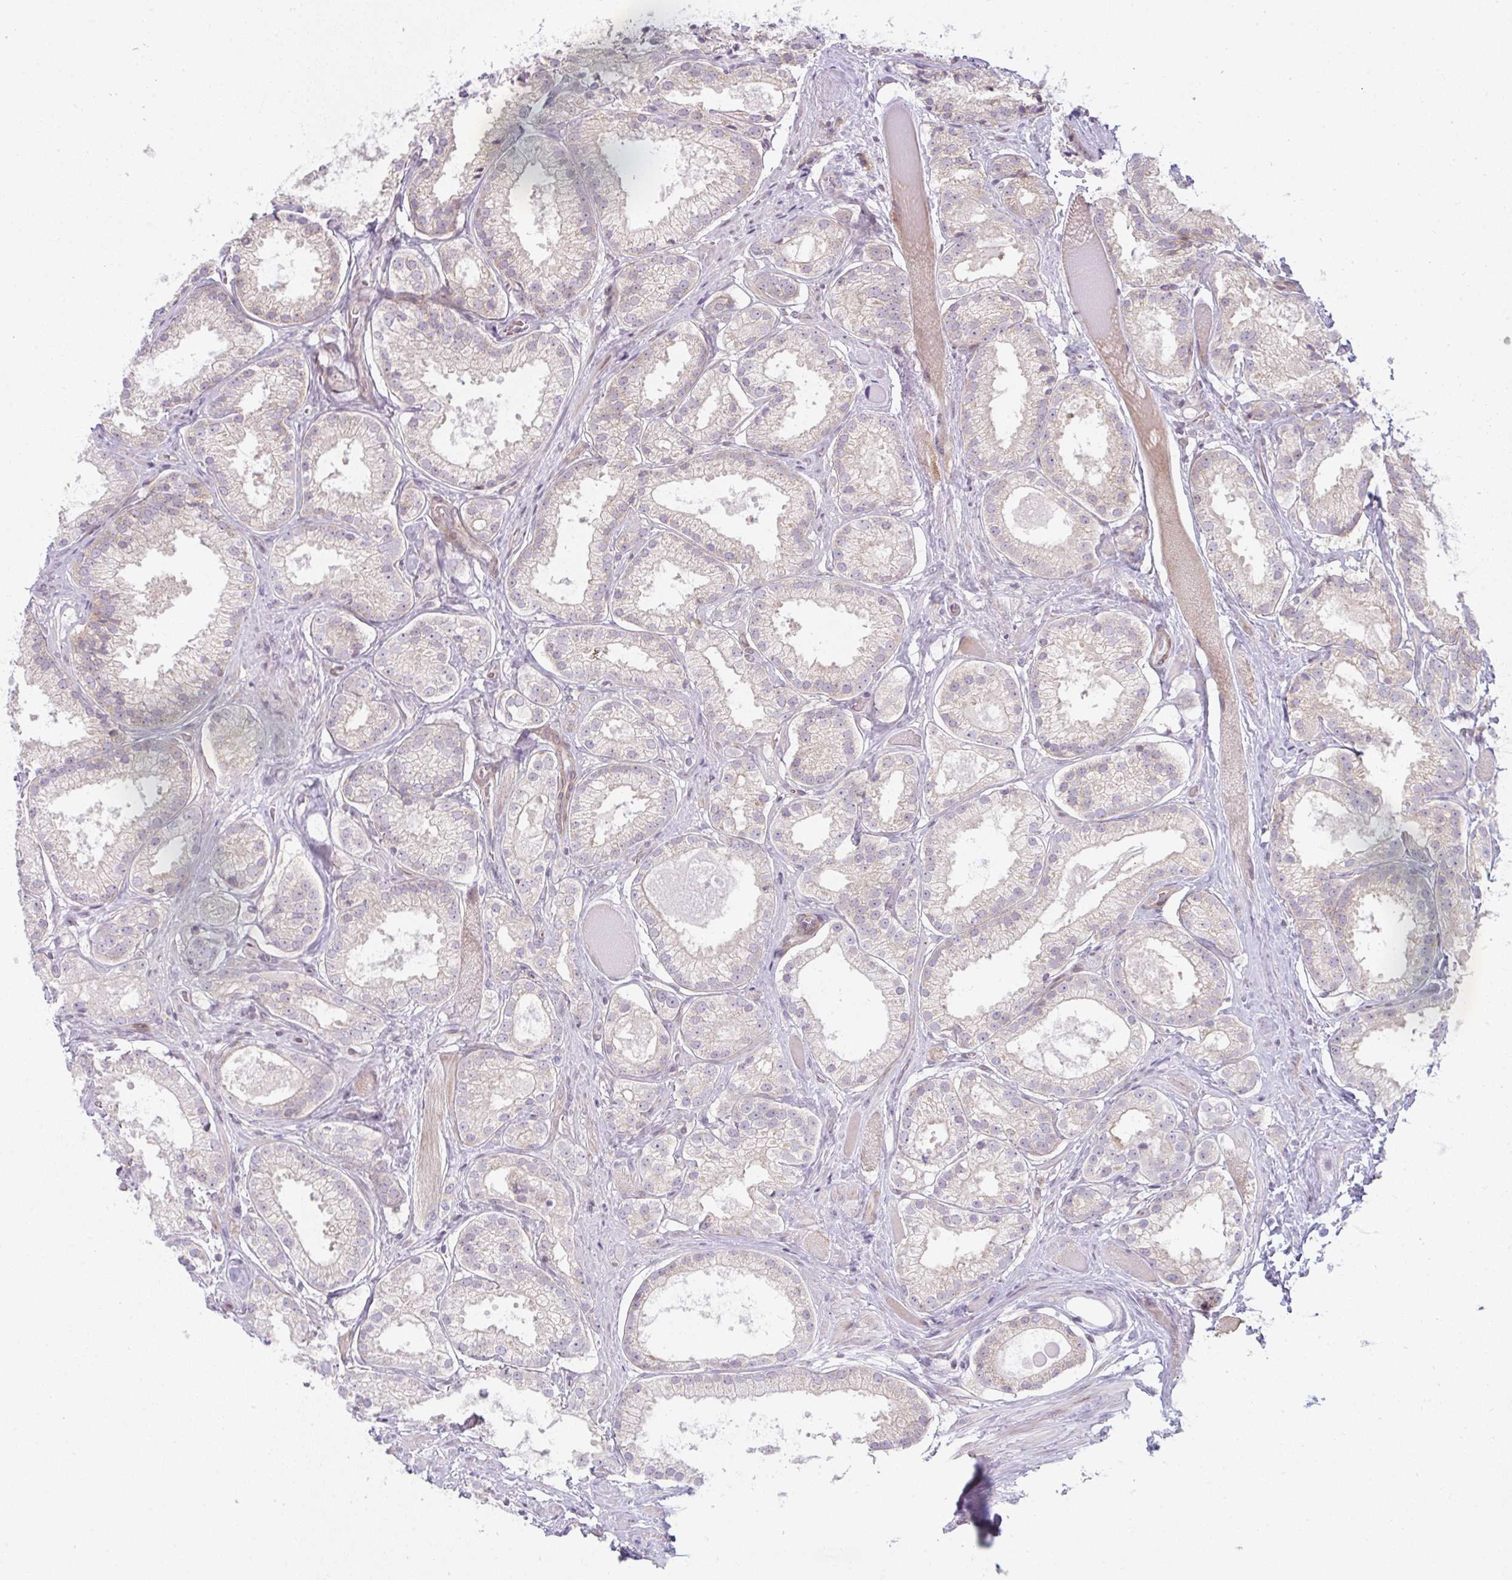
{"staining": {"intensity": "negative", "quantity": "none", "location": "none"}, "tissue": "prostate cancer", "cell_type": "Tumor cells", "image_type": "cancer", "snomed": [{"axis": "morphology", "description": "Adenocarcinoma, High grade"}, {"axis": "topography", "description": "Prostate"}], "caption": "An immunohistochemistry (IHC) histopathology image of prostate adenocarcinoma (high-grade) is shown. There is no staining in tumor cells of prostate adenocarcinoma (high-grade). Brightfield microscopy of immunohistochemistry (IHC) stained with DAB (3,3'-diaminobenzidine) (brown) and hematoxylin (blue), captured at high magnification.", "gene": "TMEM237", "patient": {"sex": "male", "age": 68}}